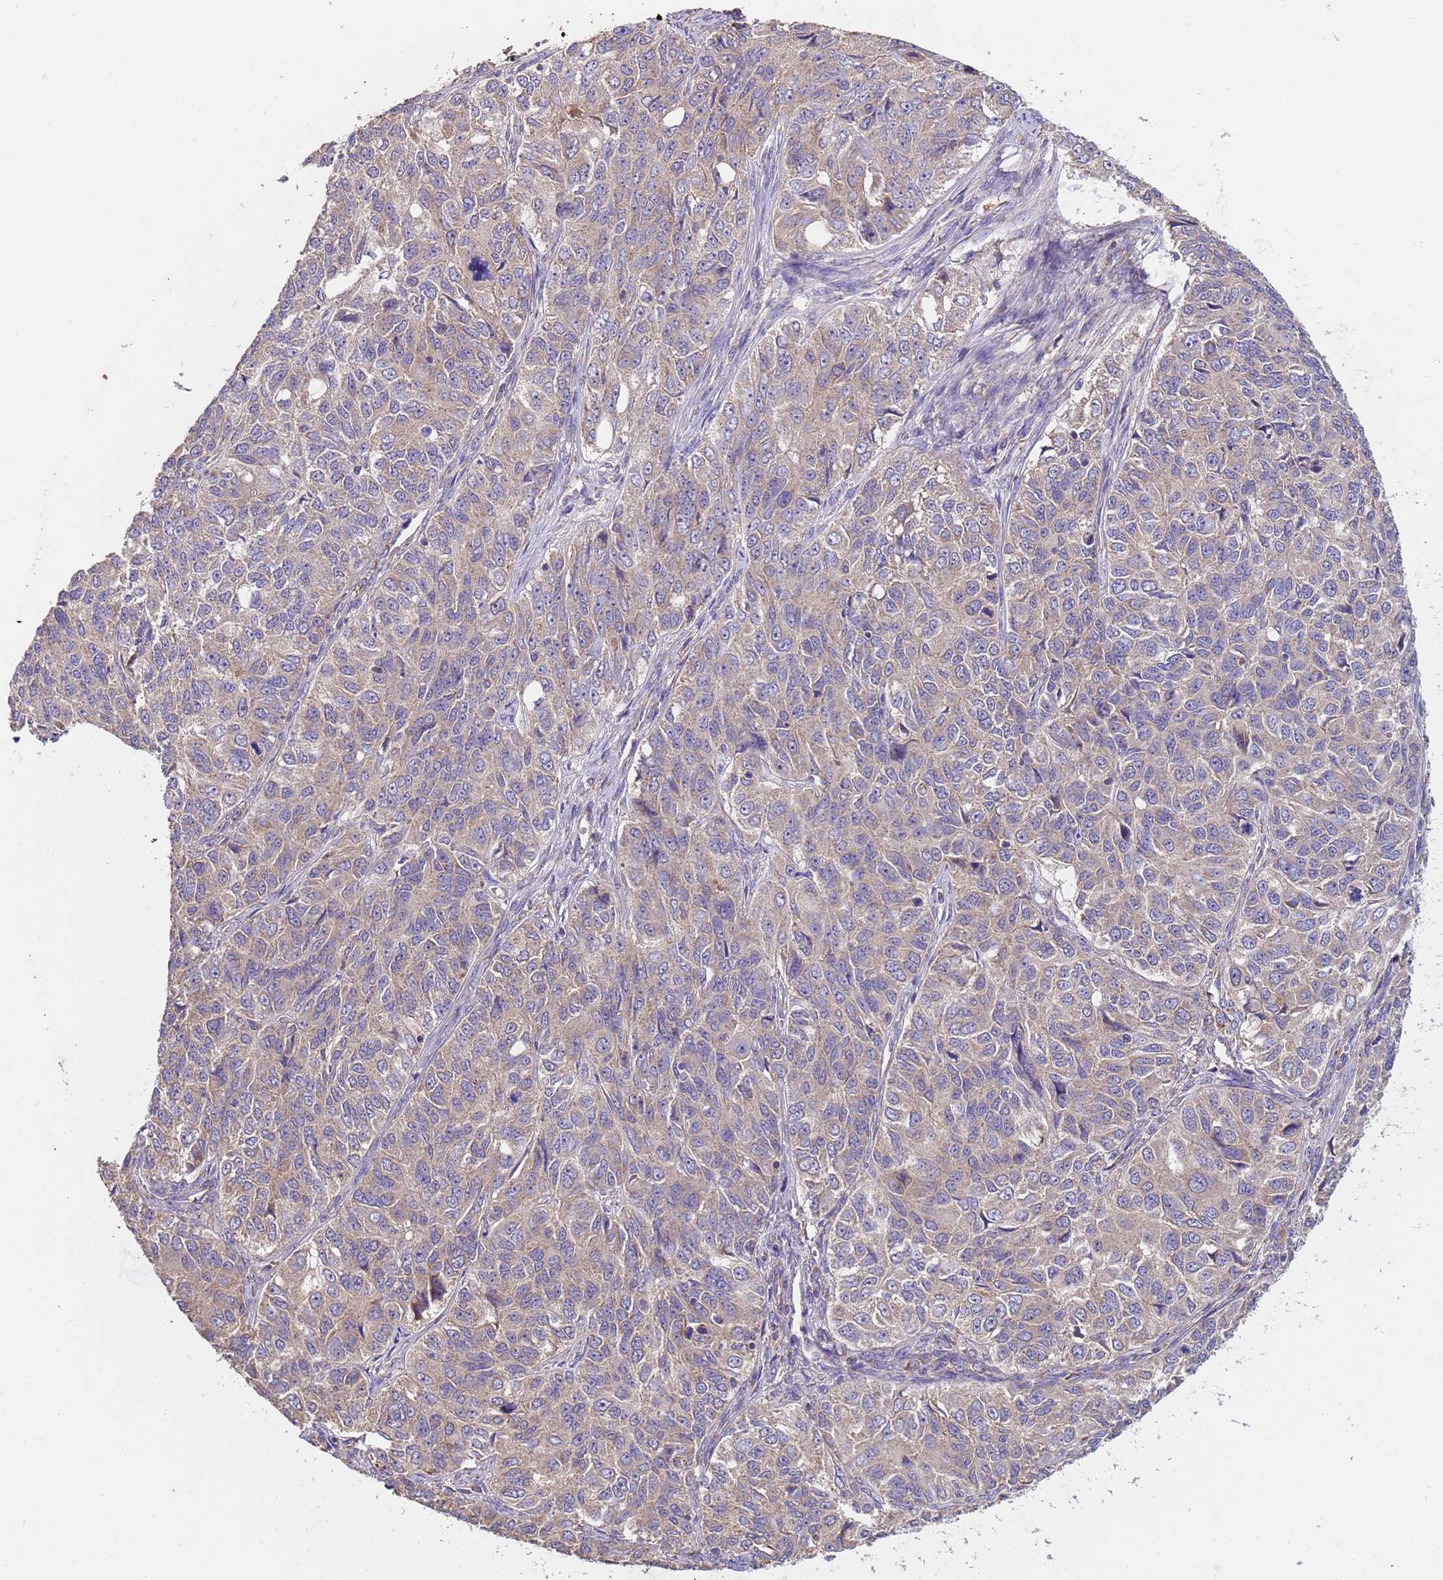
{"staining": {"intensity": "weak", "quantity": "25%-75%", "location": "cytoplasmic/membranous"}, "tissue": "ovarian cancer", "cell_type": "Tumor cells", "image_type": "cancer", "snomed": [{"axis": "morphology", "description": "Carcinoma, endometroid"}, {"axis": "topography", "description": "Ovary"}], "caption": "Ovarian cancer (endometroid carcinoma) was stained to show a protein in brown. There is low levels of weak cytoplasmic/membranous expression in approximately 25%-75% of tumor cells.", "gene": "EEF1AKMT1", "patient": {"sex": "female", "age": 51}}